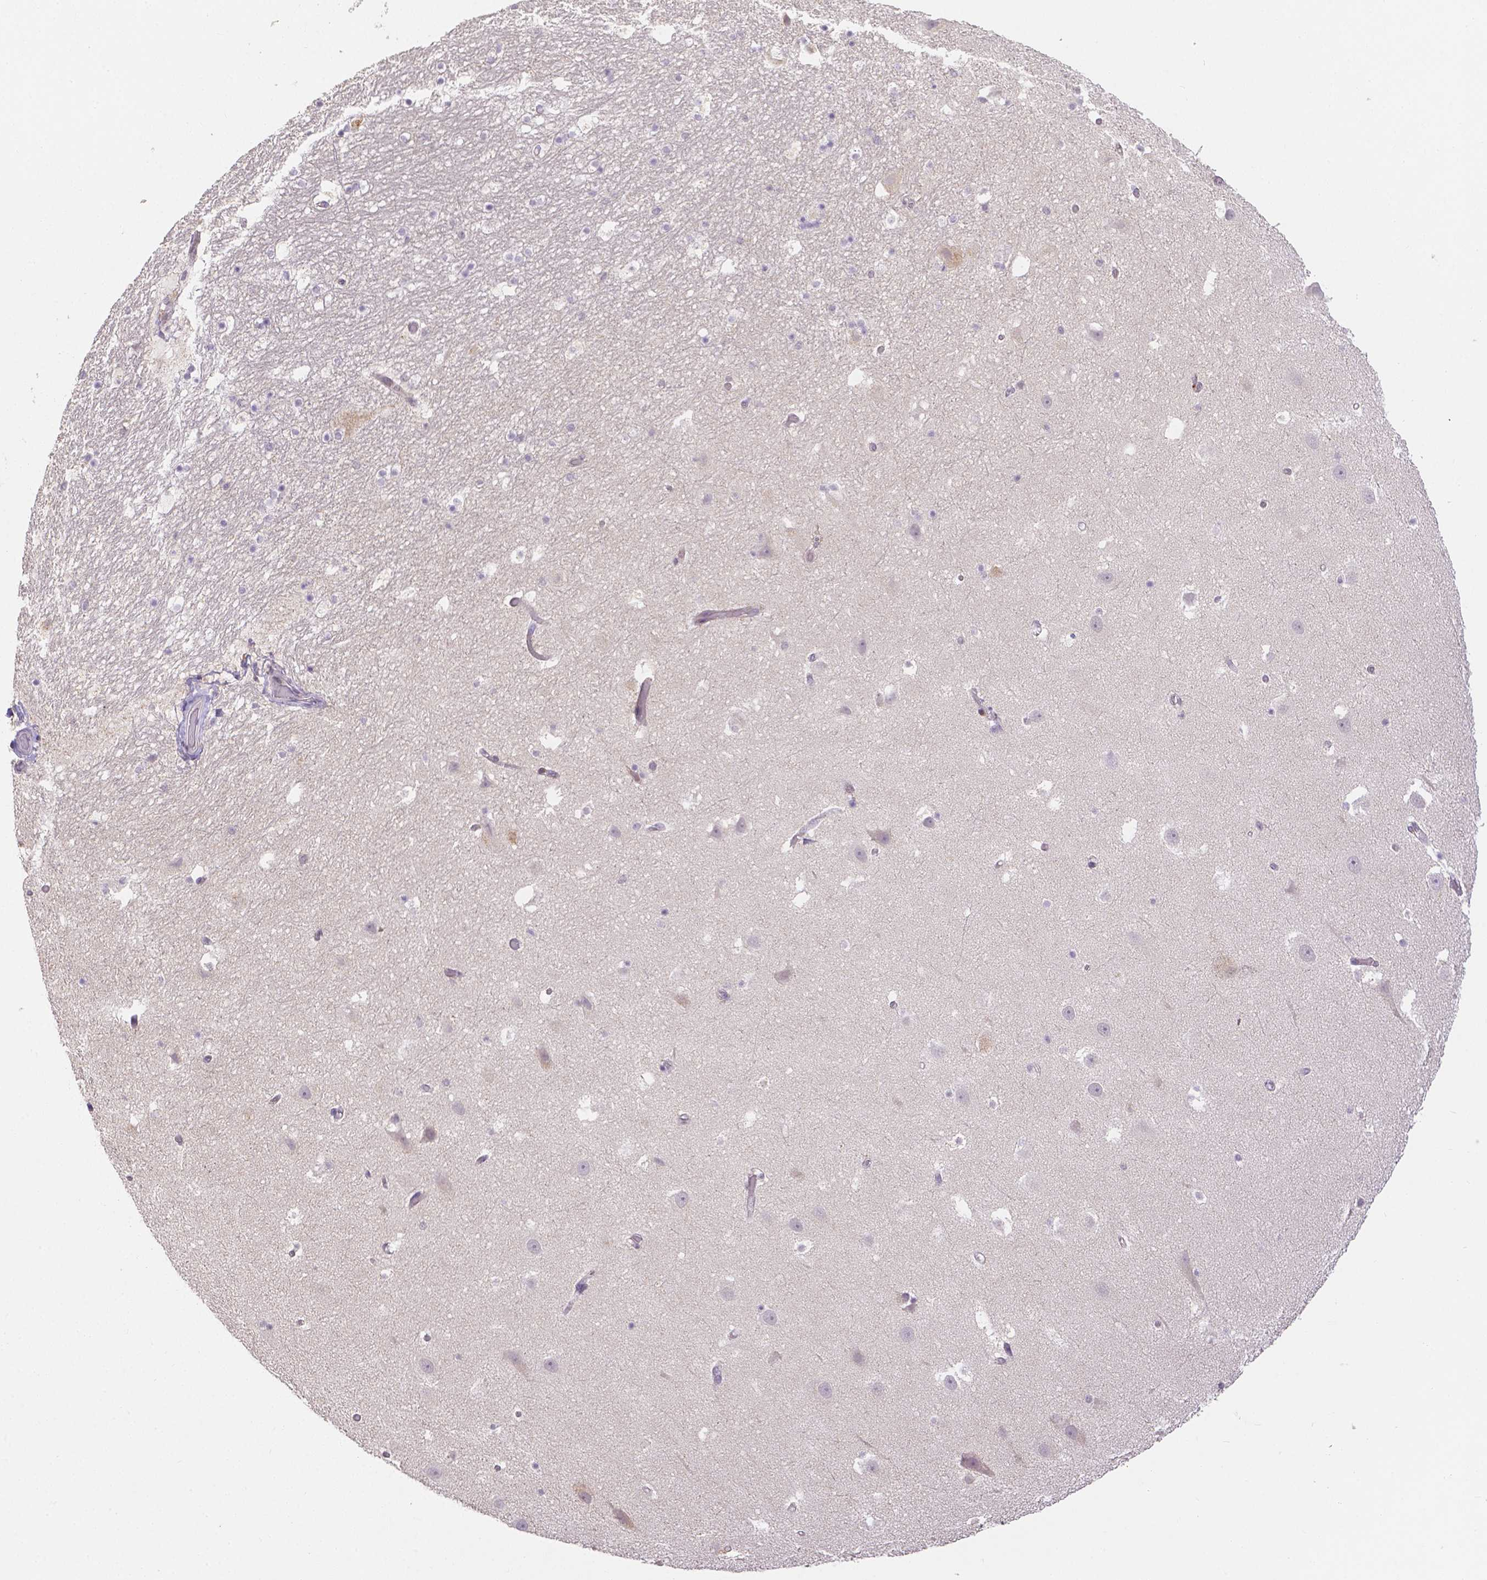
{"staining": {"intensity": "negative", "quantity": "none", "location": "none"}, "tissue": "hippocampus", "cell_type": "Glial cells", "image_type": "normal", "snomed": [{"axis": "morphology", "description": "Normal tissue, NOS"}, {"axis": "topography", "description": "Hippocampus"}], "caption": "This micrograph is of unremarkable hippocampus stained with IHC to label a protein in brown with the nuclei are counter-stained blue. There is no expression in glial cells. Brightfield microscopy of immunohistochemistry (IHC) stained with DAB (3,3'-diaminobenzidine) (brown) and hematoxylin (blue), captured at high magnification.", "gene": "ZNF280B", "patient": {"sex": "male", "age": 26}}